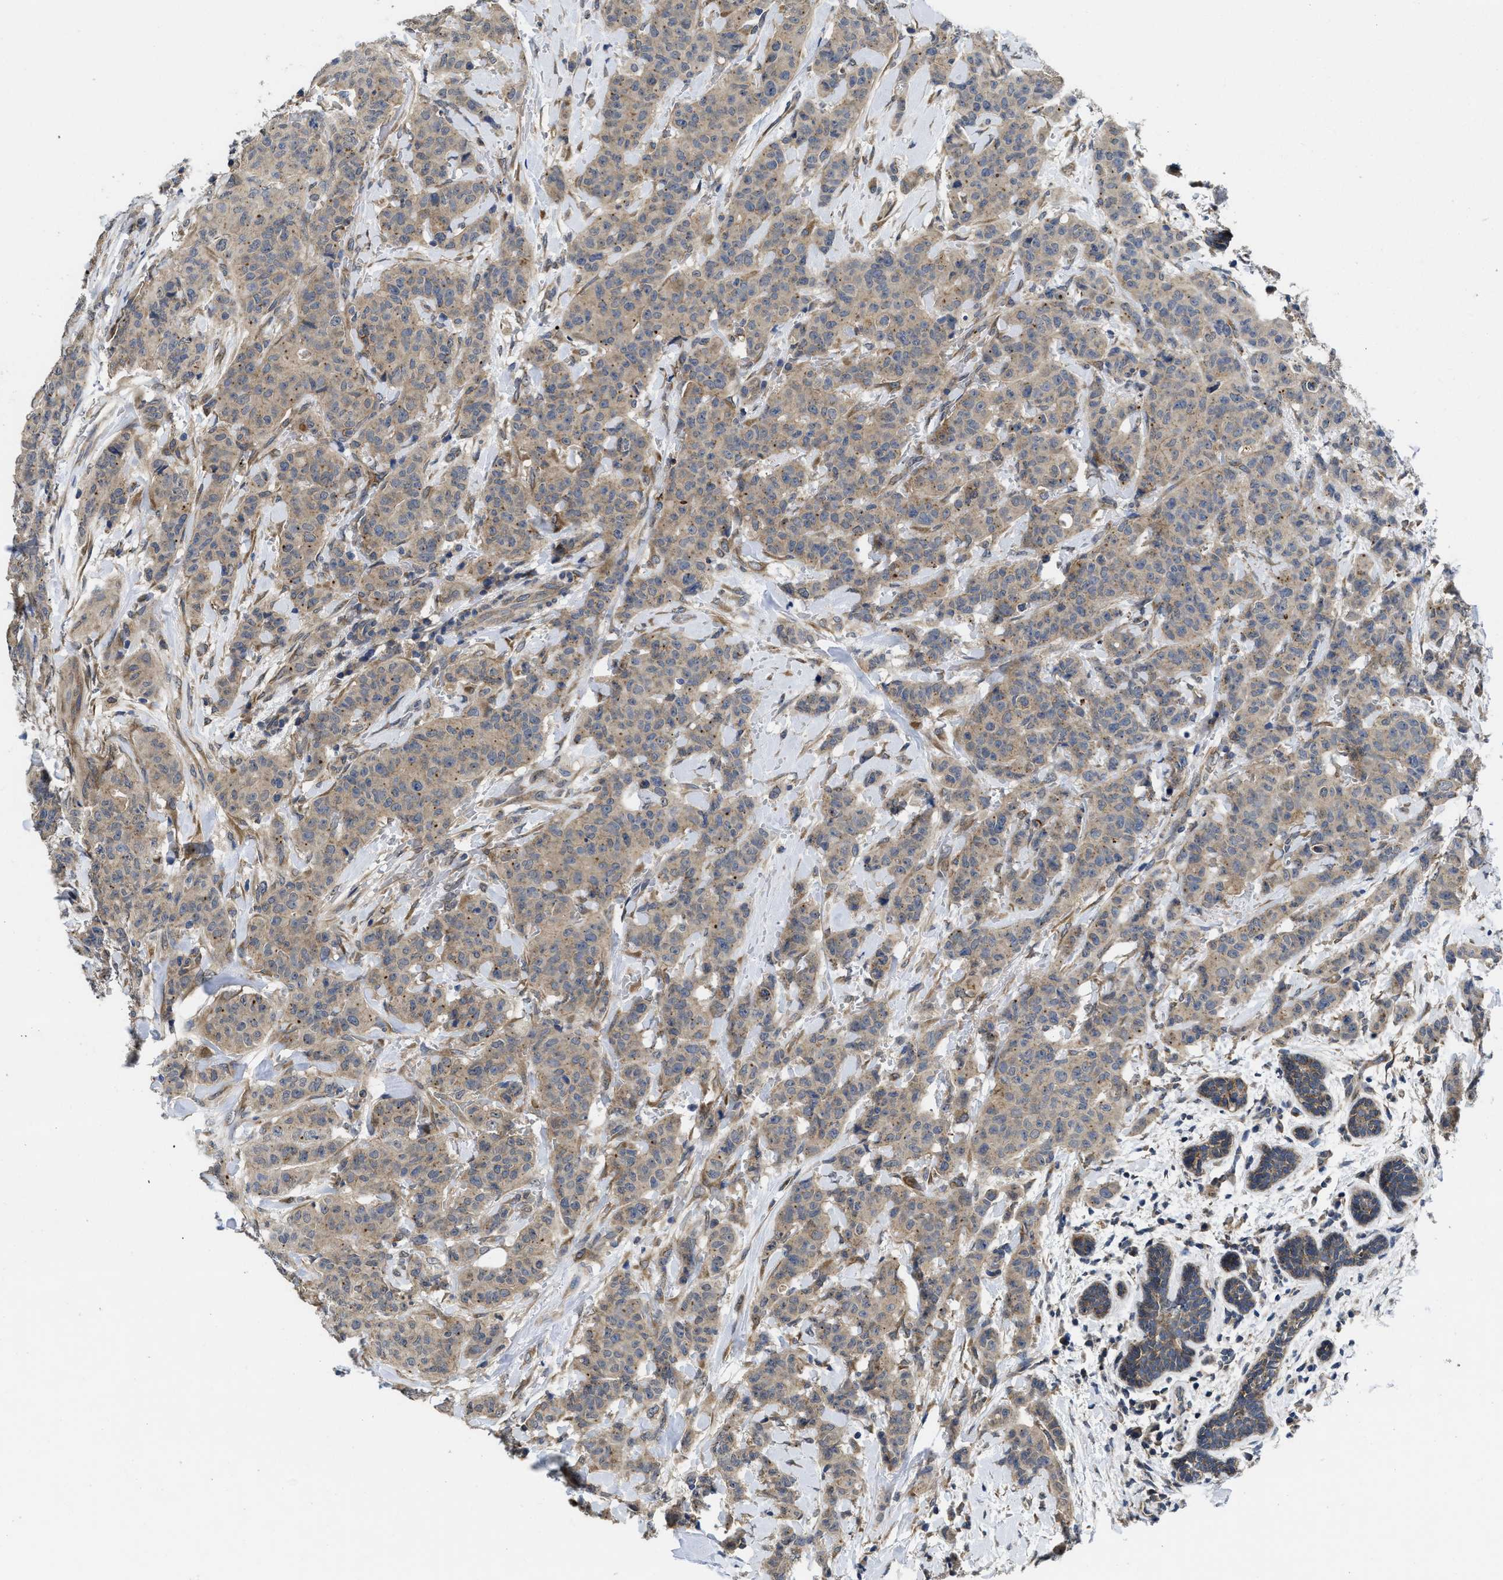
{"staining": {"intensity": "weak", "quantity": ">75%", "location": "cytoplasmic/membranous"}, "tissue": "breast cancer", "cell_type": "Tumor cells", "image_type": "cancer", "snomed": [{"axis": "morphology", "description": "Normal tissue, NOS"}, {"axis": "morphology", "description": "Duct carcinoma"}, {"axis": "topography", "description": "Breast"}], "caption": "Protein expression analysis of intraductal carcinoma (breast) displays weak cytoplasmic/membranous positivity in about >75% of tumor cells.", "gene": "PKD2", "patient": {"sex": "female", "age": 40}}